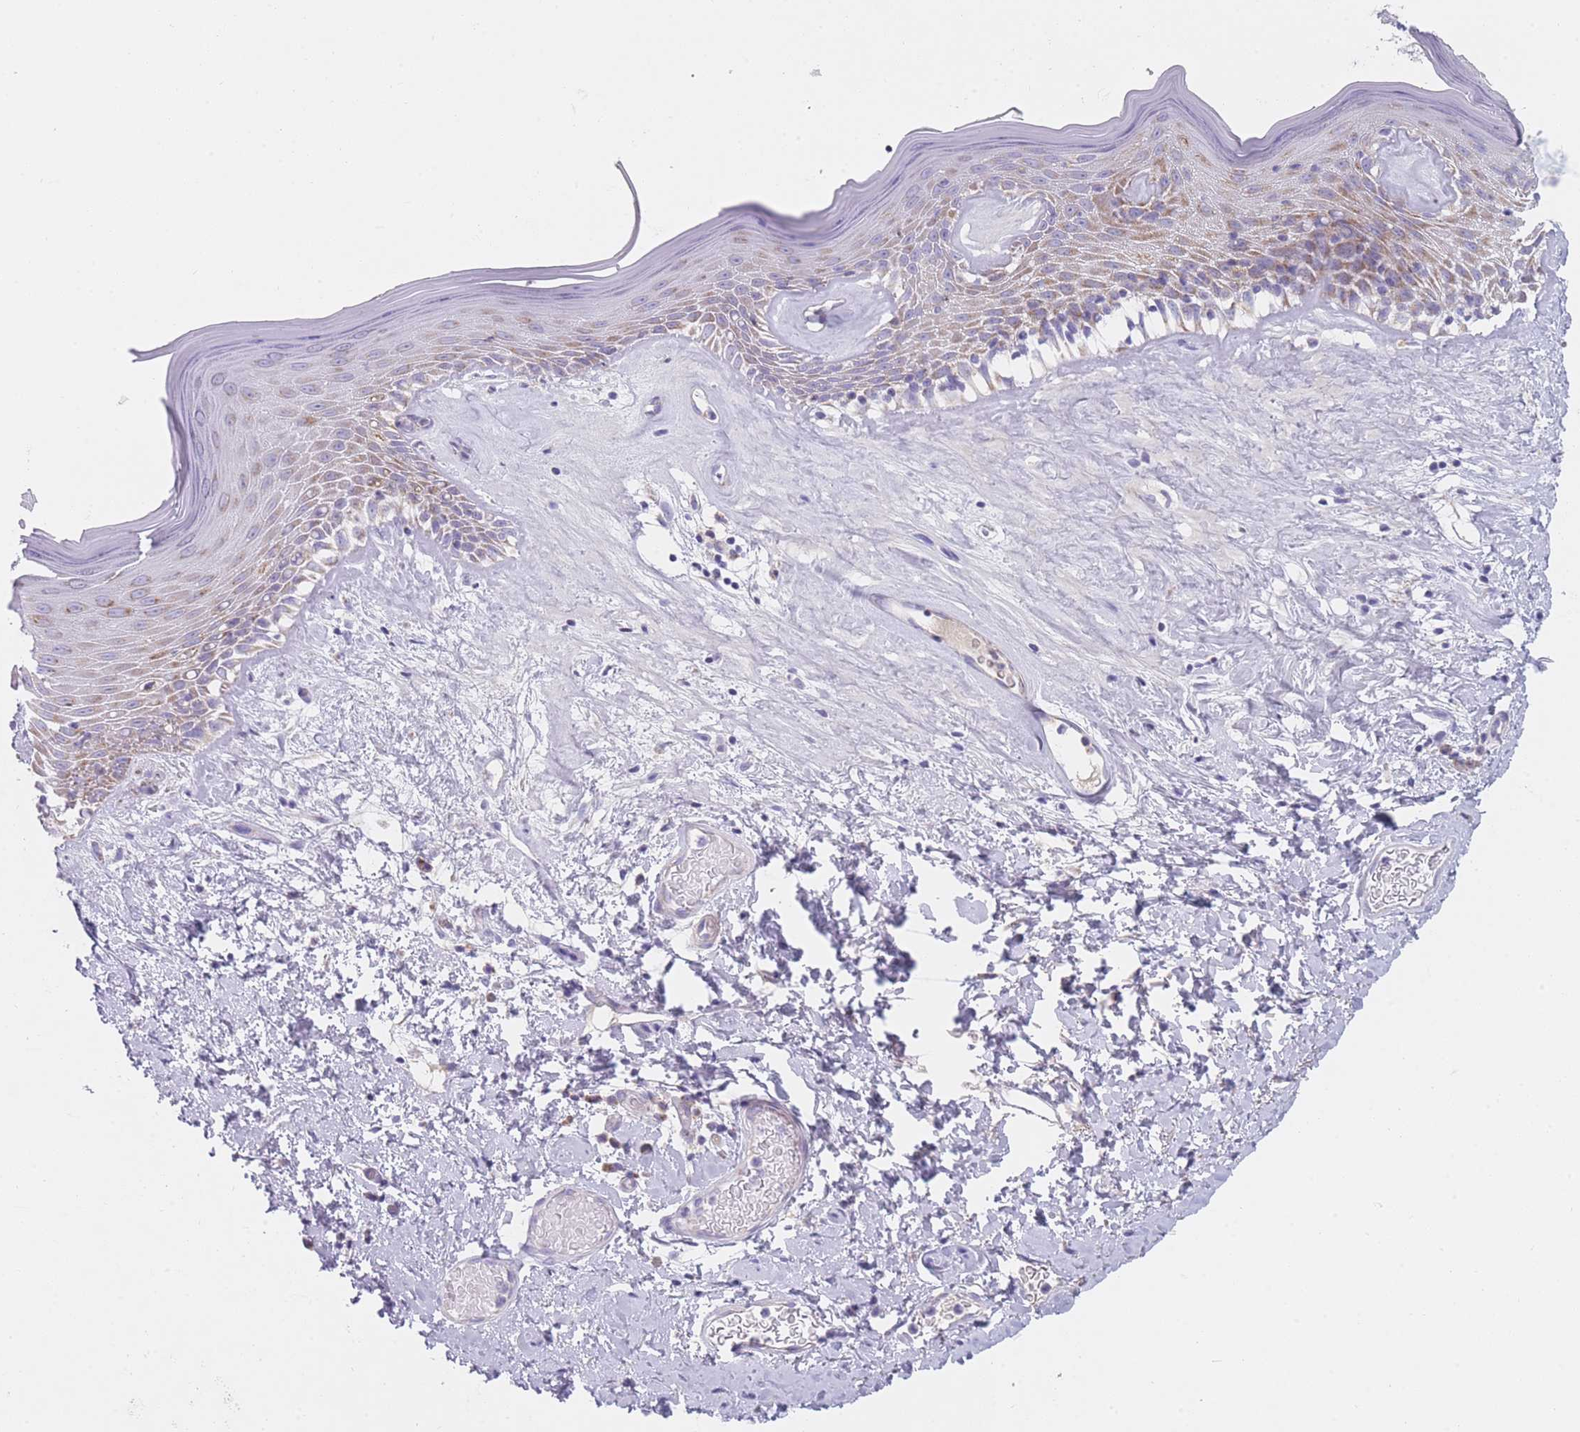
{"staining": {"intensity": "moderate", "quantity": ">75%", "location": "cytoplasmic/membranous"}, "tissue": "skin", "cell_type": "Epidermal cells", "image_type": "normal", "snomed": [{"axis": "morphology", "description": "Normal tissue, NOS"}, {"axis": "morphology", "description": "Inflammation, NOS"}, {"axis": "topography", "description": "Vulva"}], "caption": "A photomicrograph of human skin stained for a protein displays moderate cytoplasmic/membranous brown staining in epidermal cells. (DAB IHC with brightfield microscopy, high magnification).", "gene": "MRPS14", "patient": {"sex": "female", "age": 86}}